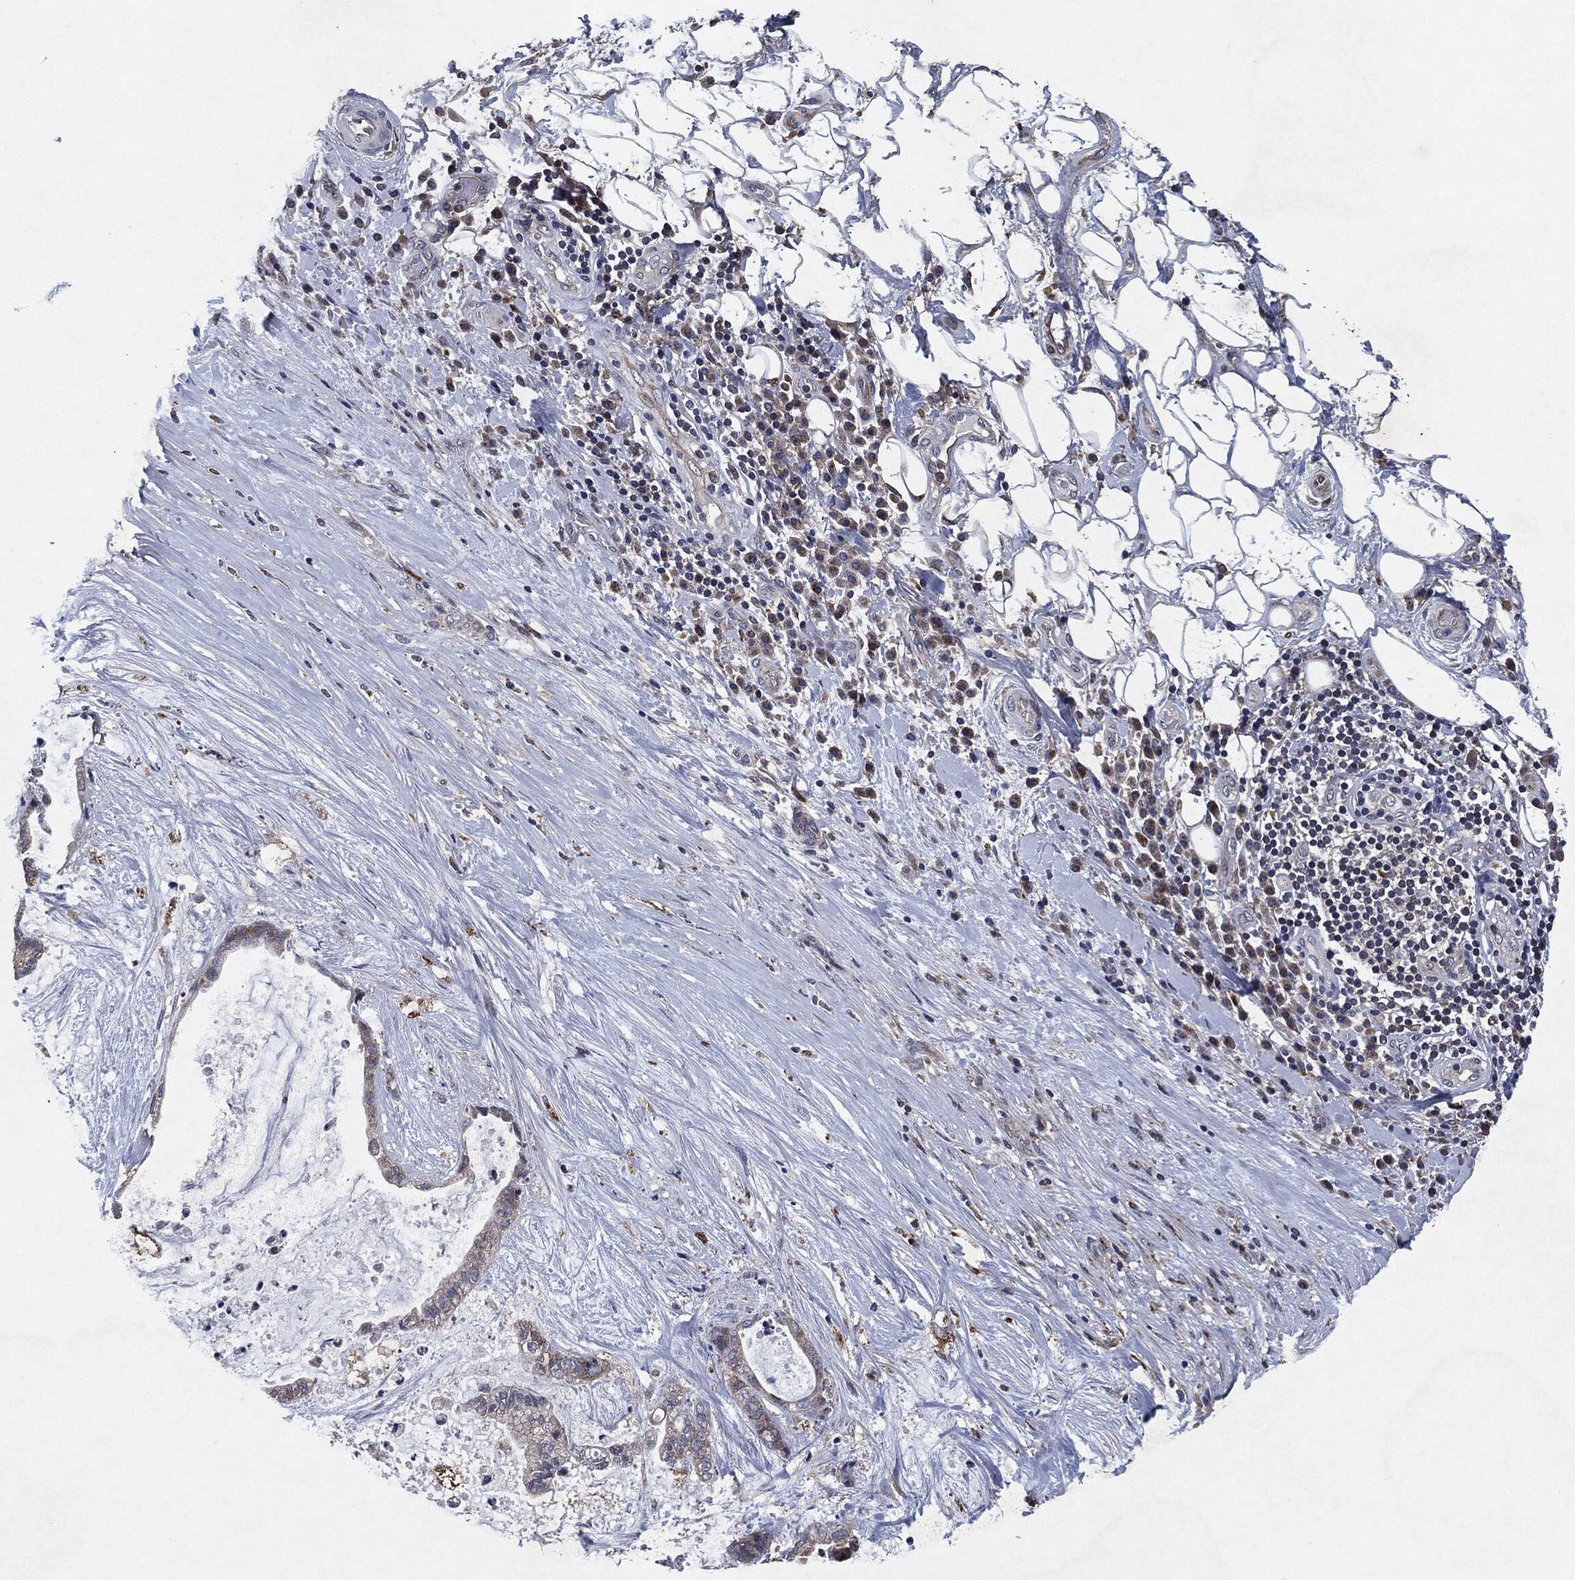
{"staining": {"intensity": "negative", "quantity": "none", "location": "none"}, "tissue": "liver cancer", "cell_type": "Tumor cells", "image_type": "cancer", "snomed": [{"axis": "morphology", "description": "Cholangiocarcinoma"}, {"axis": "topography", "description": "Liver"}], "caption": "Image shows no significant protein expression in tumor cells of liver cholangiocarcinoma.", "gene": "SLC31A2", "patient": {"sex": "female", "age": 73}}